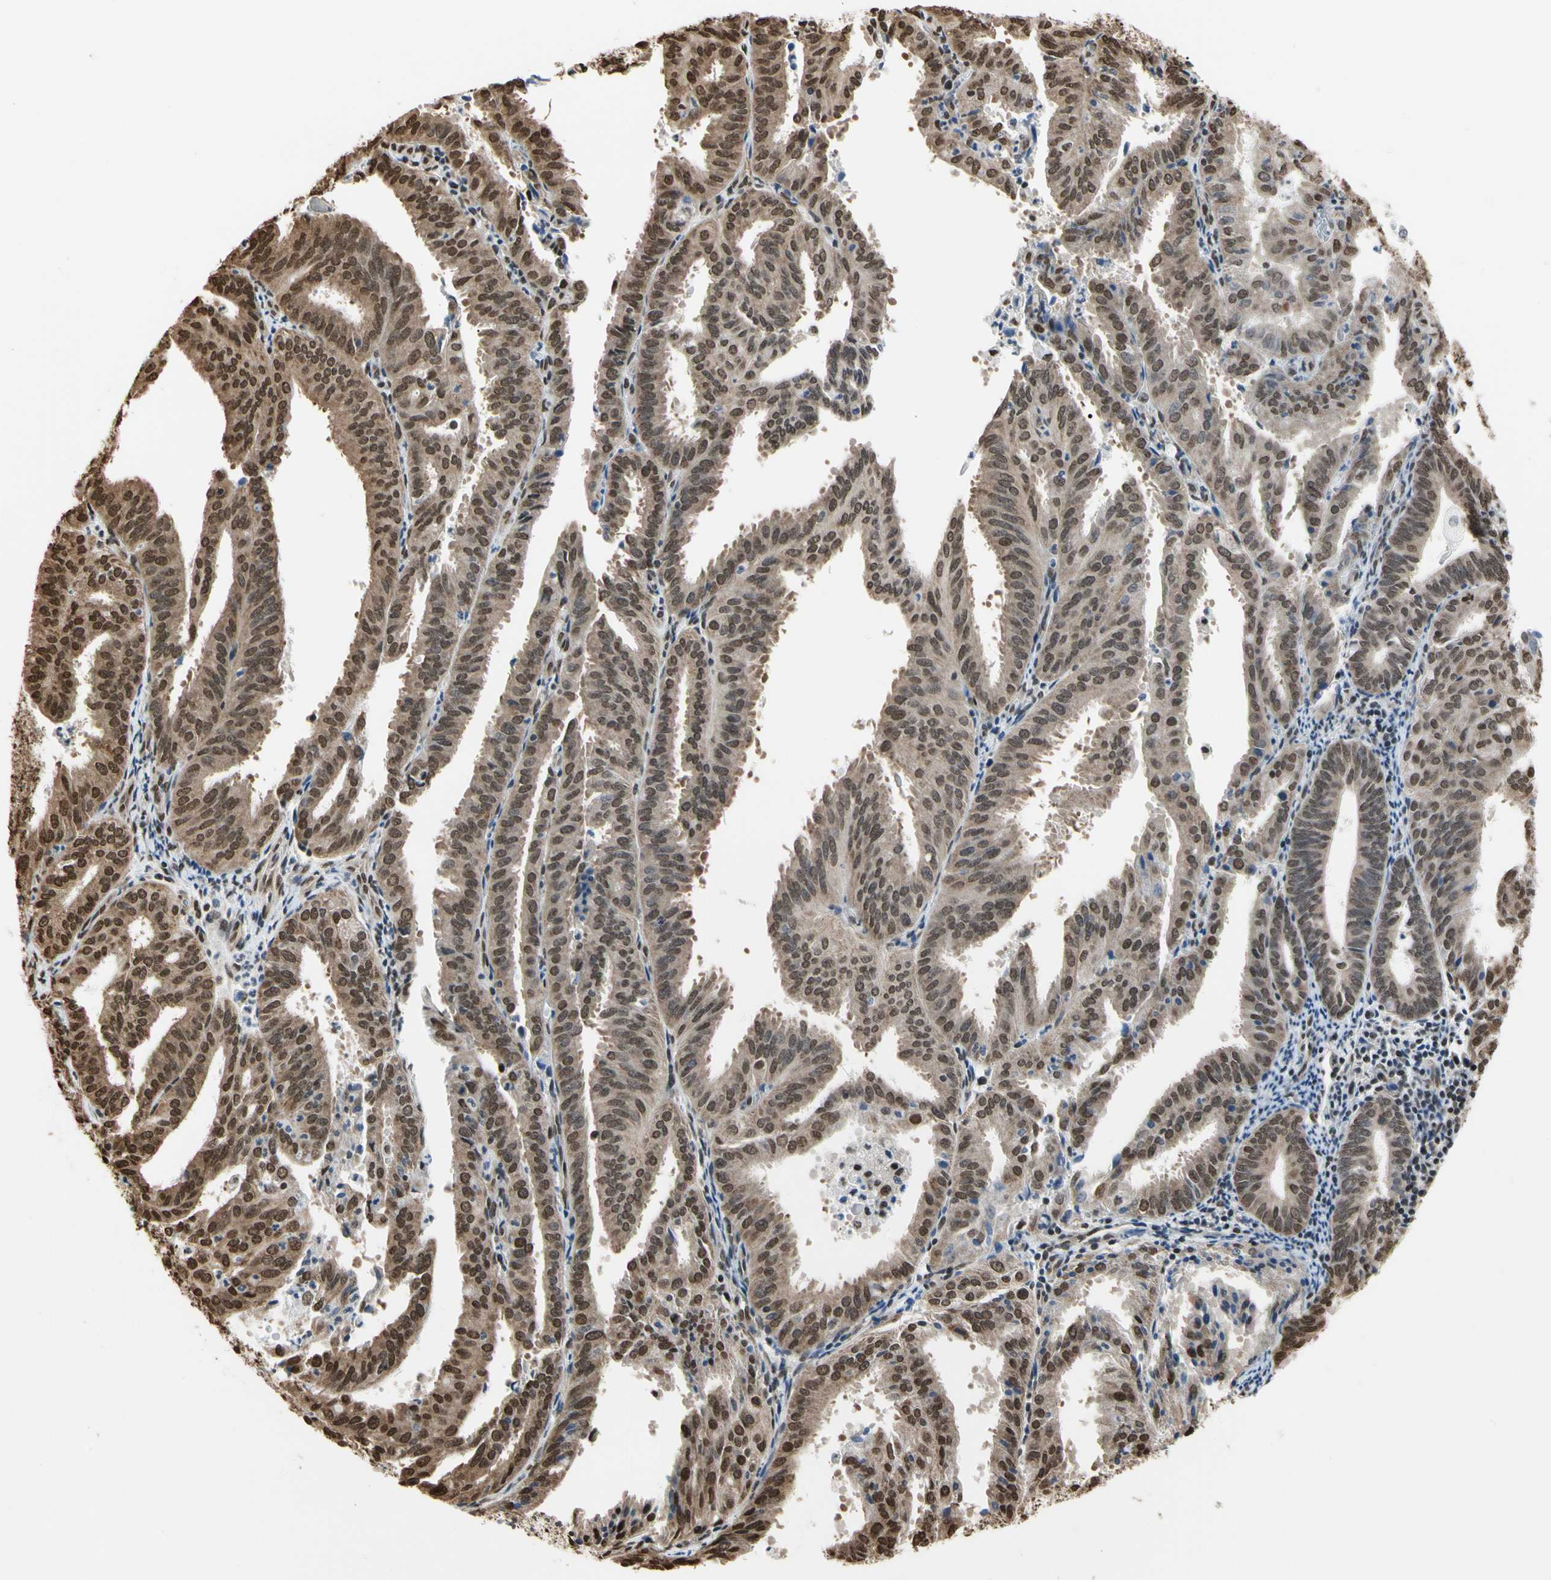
{"staining": {"intensity": "moderate", "quantity": ">75%", "location": "cytoplasmic/membranous,nuclear"}, "tissue": "endometrial cancer", "cell_type": "Tumor cells", "image_type": "cancer", "snomed": [{"axis": "morphology", "description": "Adenocarcinoma, NOS"}, {"axis": "topography", "description": "Uterus"}], "caption": "Immunohistochemistry of adenocarcinoma (endometrial) reveals medium levels of moderate cytoplasmic/membranous and nuclear staining in approximately >75% of tumor cells.", "gene": "HNRNPK", "patient": {"sex": "female", "age": 60}}